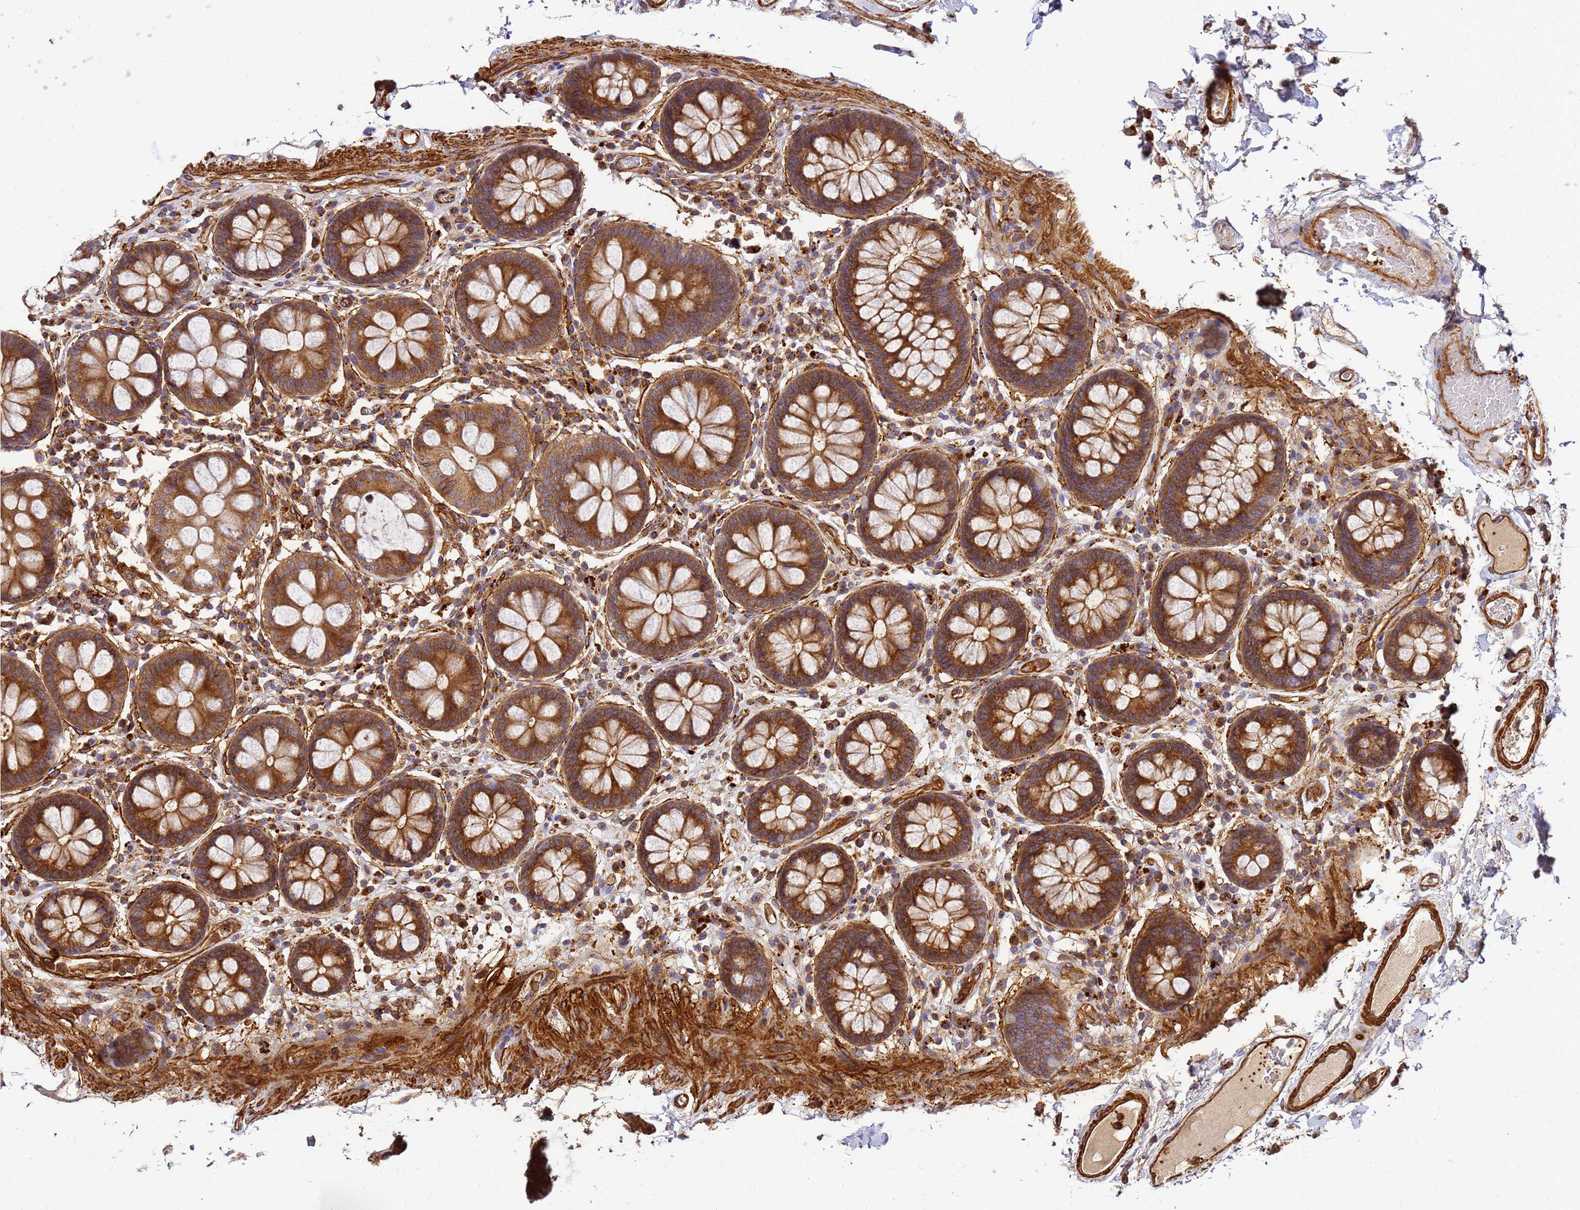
{"staining": {"intensity": "moderate", "quantity": ">75%", "location": "cytoplasmic/membranous"}, "tissue": "colon", "cell_type": "Endothelial cells", "image_type": "normal", "snomed": [{"axis": "morphology", "description": "Normal tissue, NOS"}, {"axis": "topography", "description": "Colon"}], "caption": "Colon stained for a protein shows moderate cytoplasmic/membranous positivity in endothelial cells. (DAB = brown stain, brightfield microscopy at high magnification).", "gene": "C2CD5", "patient": {"sex": "male", "age": 84}}